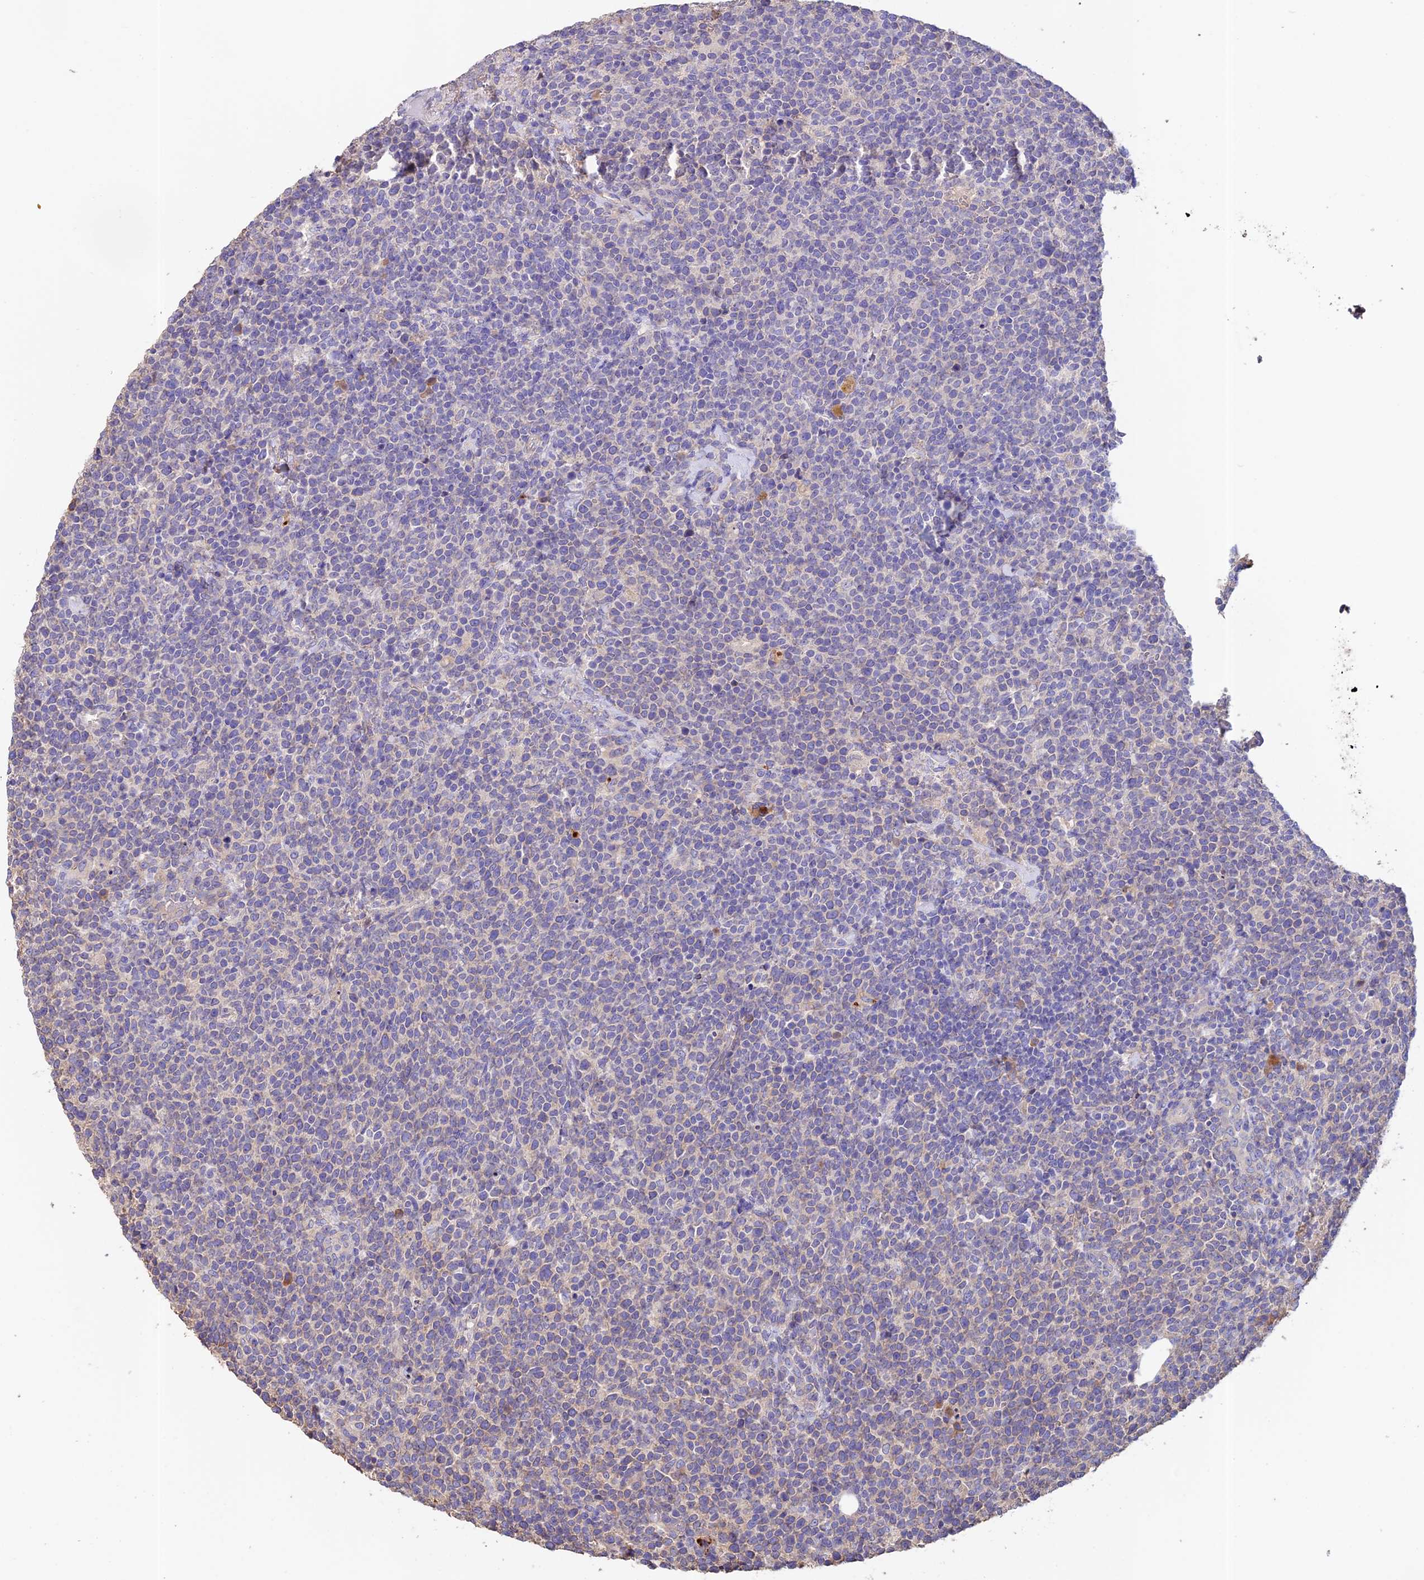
{"staining": {"intensity": "negative", "quantity": "none", "location": "none"}, "tissue": "lymphoma", "cell_type": "Tumor cells", "image_type": "cancer", "snomed": [{"axis": "morphology", "description": "Malignant lymphoma, non-Hodgkin's type, High grade"}, {"axis": "topography", "description": "Lymph node"}], "caption": "Immunohistochemistry (IHC) of human malignant lymphoma, non-Hodgkin's type (high-grade) reveals no staining in tumor cells.", "gene": "EMC3", "patient": {"sex": "male", "age": 61}}